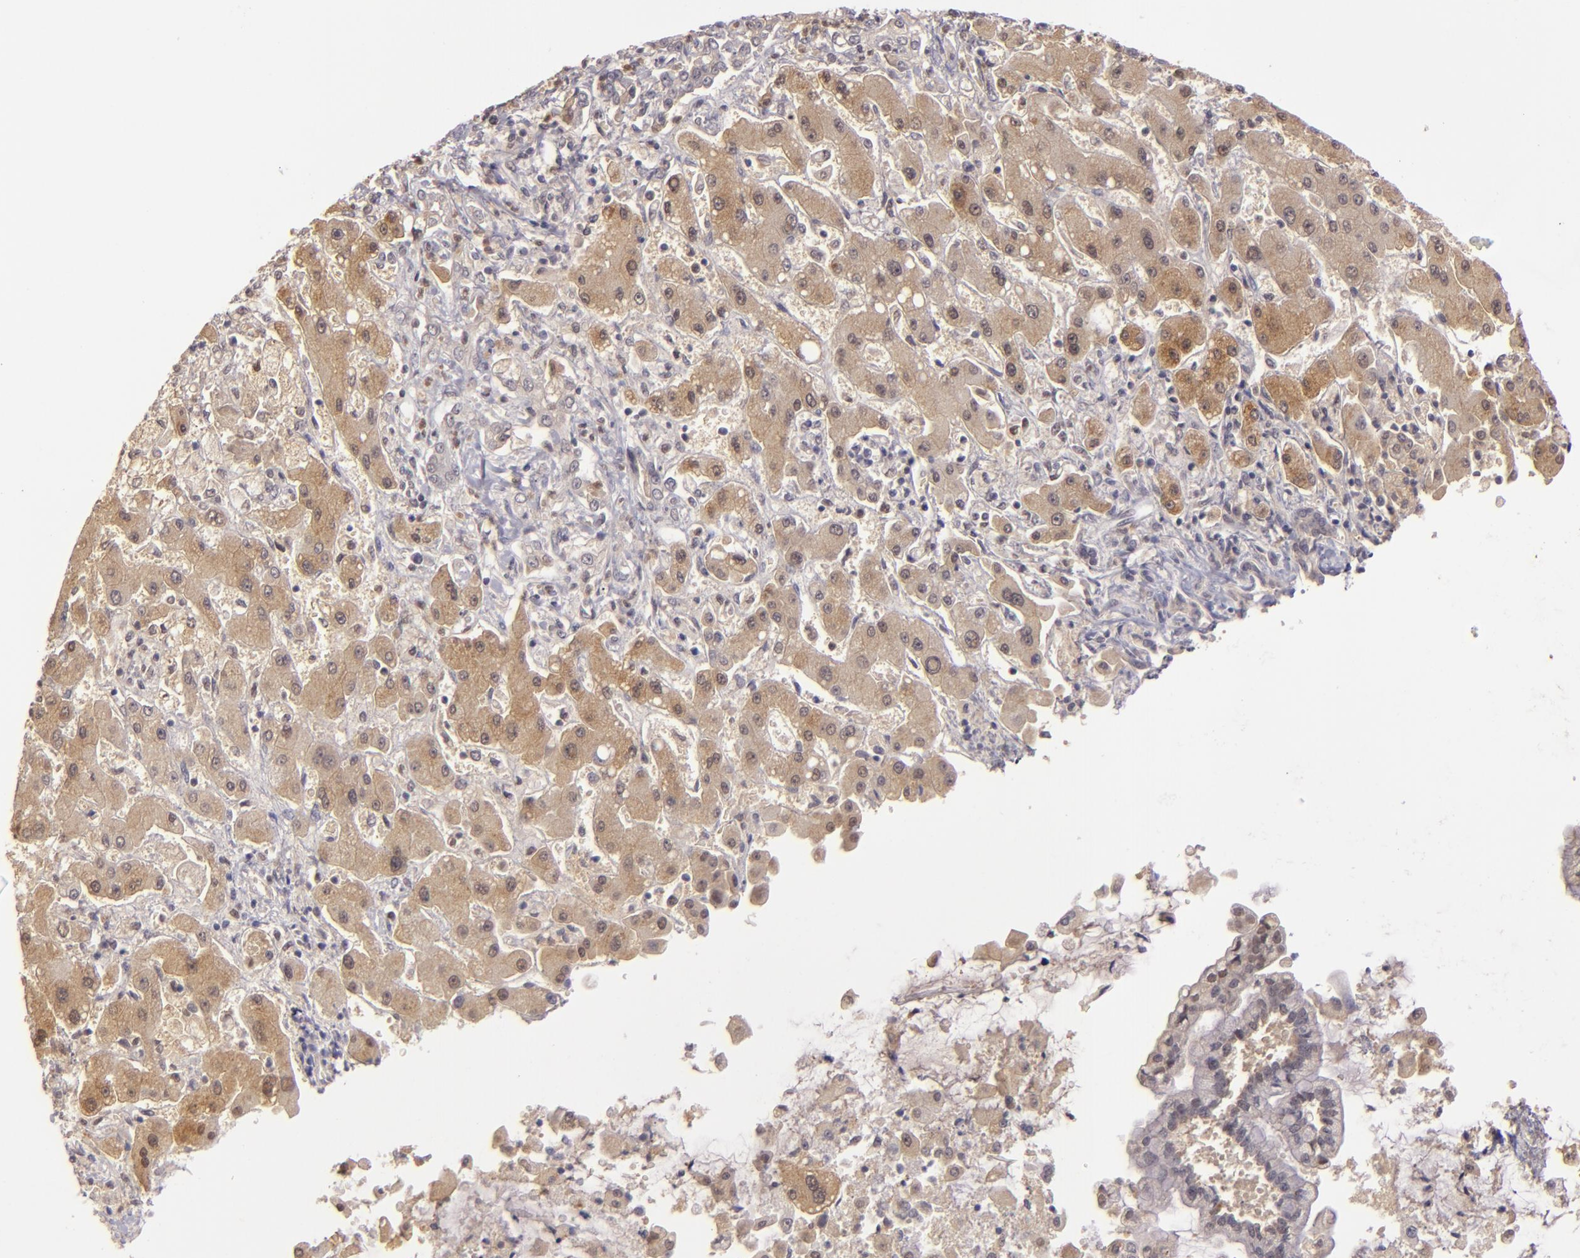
{"staining": {"intensity": "moderate", "quantity": ">75%", "location": "cytoplasmic/membranous"}, "tissue": "liver cancer", "cell_type": "Tumor cells", "image_type": "cancer", "snomed": [{"axis": "morphology", "description": "Cholangiocarcinoma"}, {"axis": "topography", "description": "Liver"}], "caption": "Moderate cytoplasmic/membranous protein staining is present in approximately >75% of tumor cells in liver cancer.", "gene": "LRG1", "patient": {"sex": "male", "age": 50}}